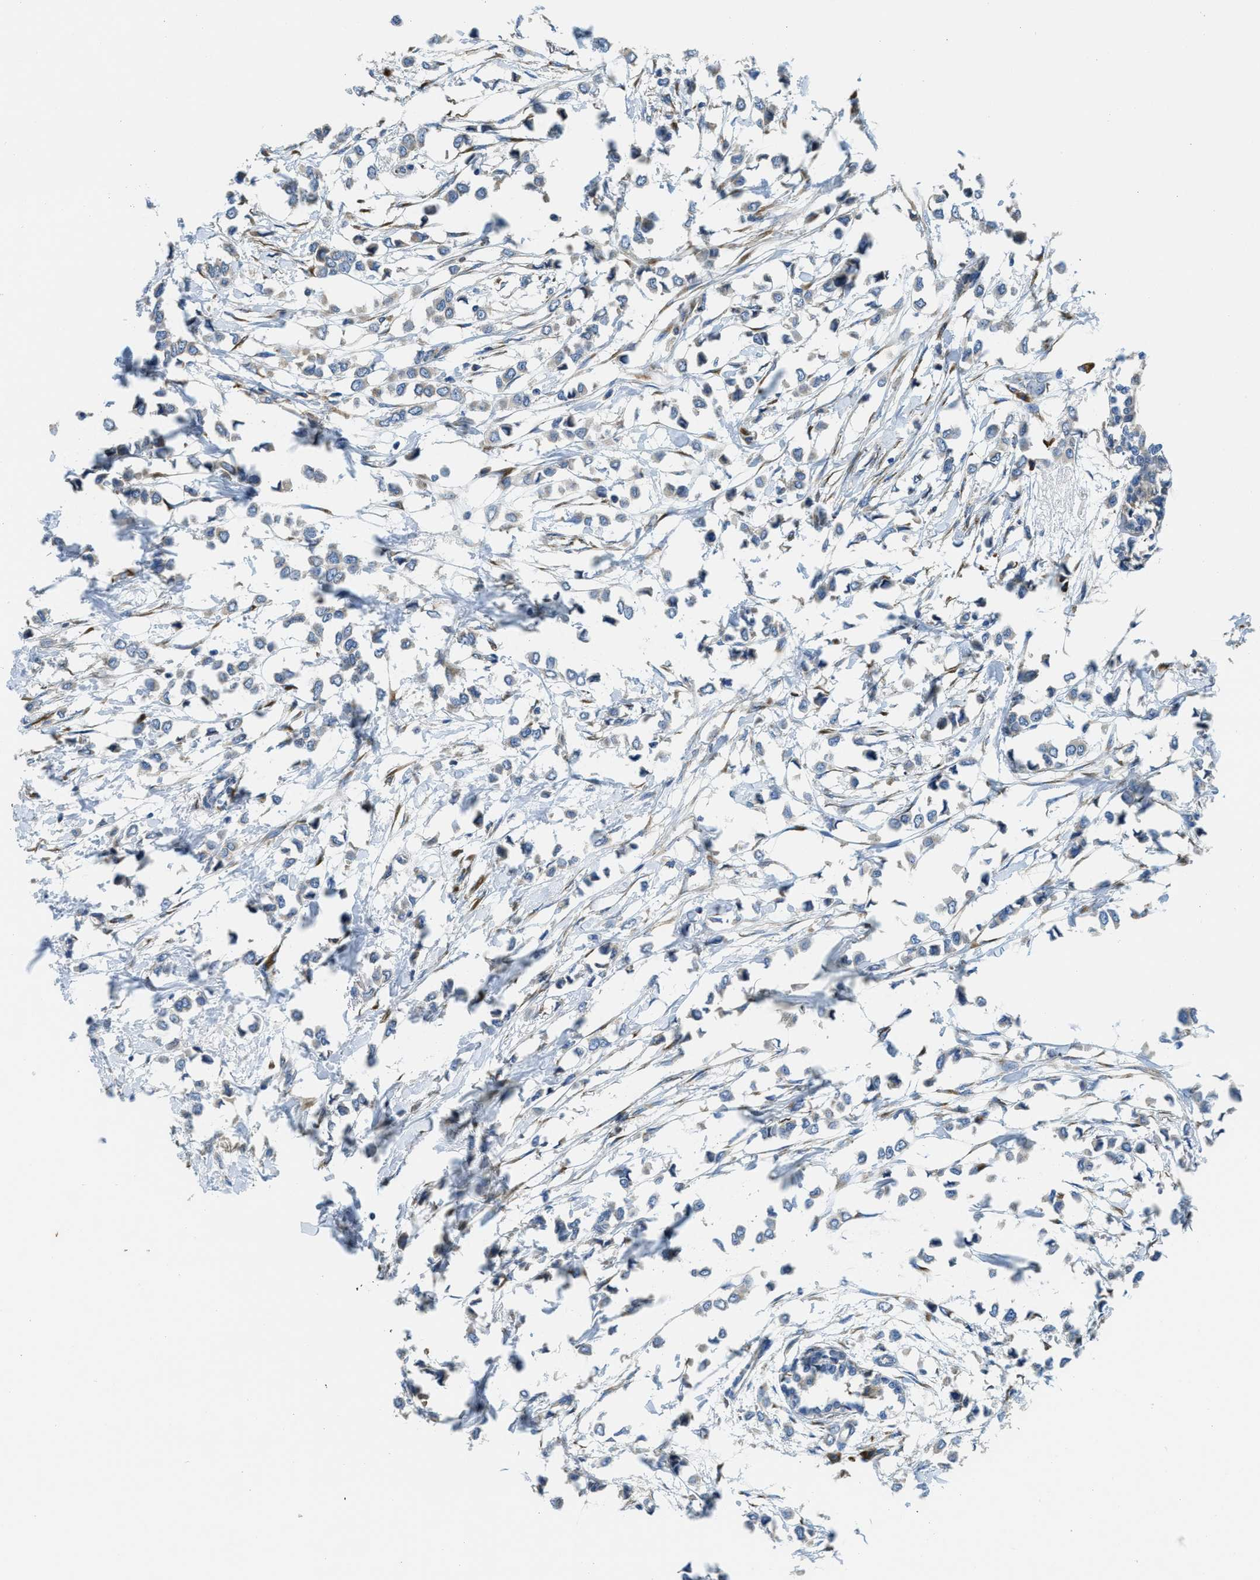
{"staining": {"intensity": "negative", "quantity": "none", "location": "none"}, "tissue": "breast cancer", "cell_type": "Tumor cells", "image_type": "cancer", "snomed": [{"axis": "morphology", "description": "Lobular carcinoma"}, {"axis": "topography", "description": "Breast"}], "caption": "Immunohistochemistry of lobular carcinoma (breast) demonstrates no positivity in tumor cells.", "gene": "SSR1", "patient": {"sex": "female", "age": 51}}